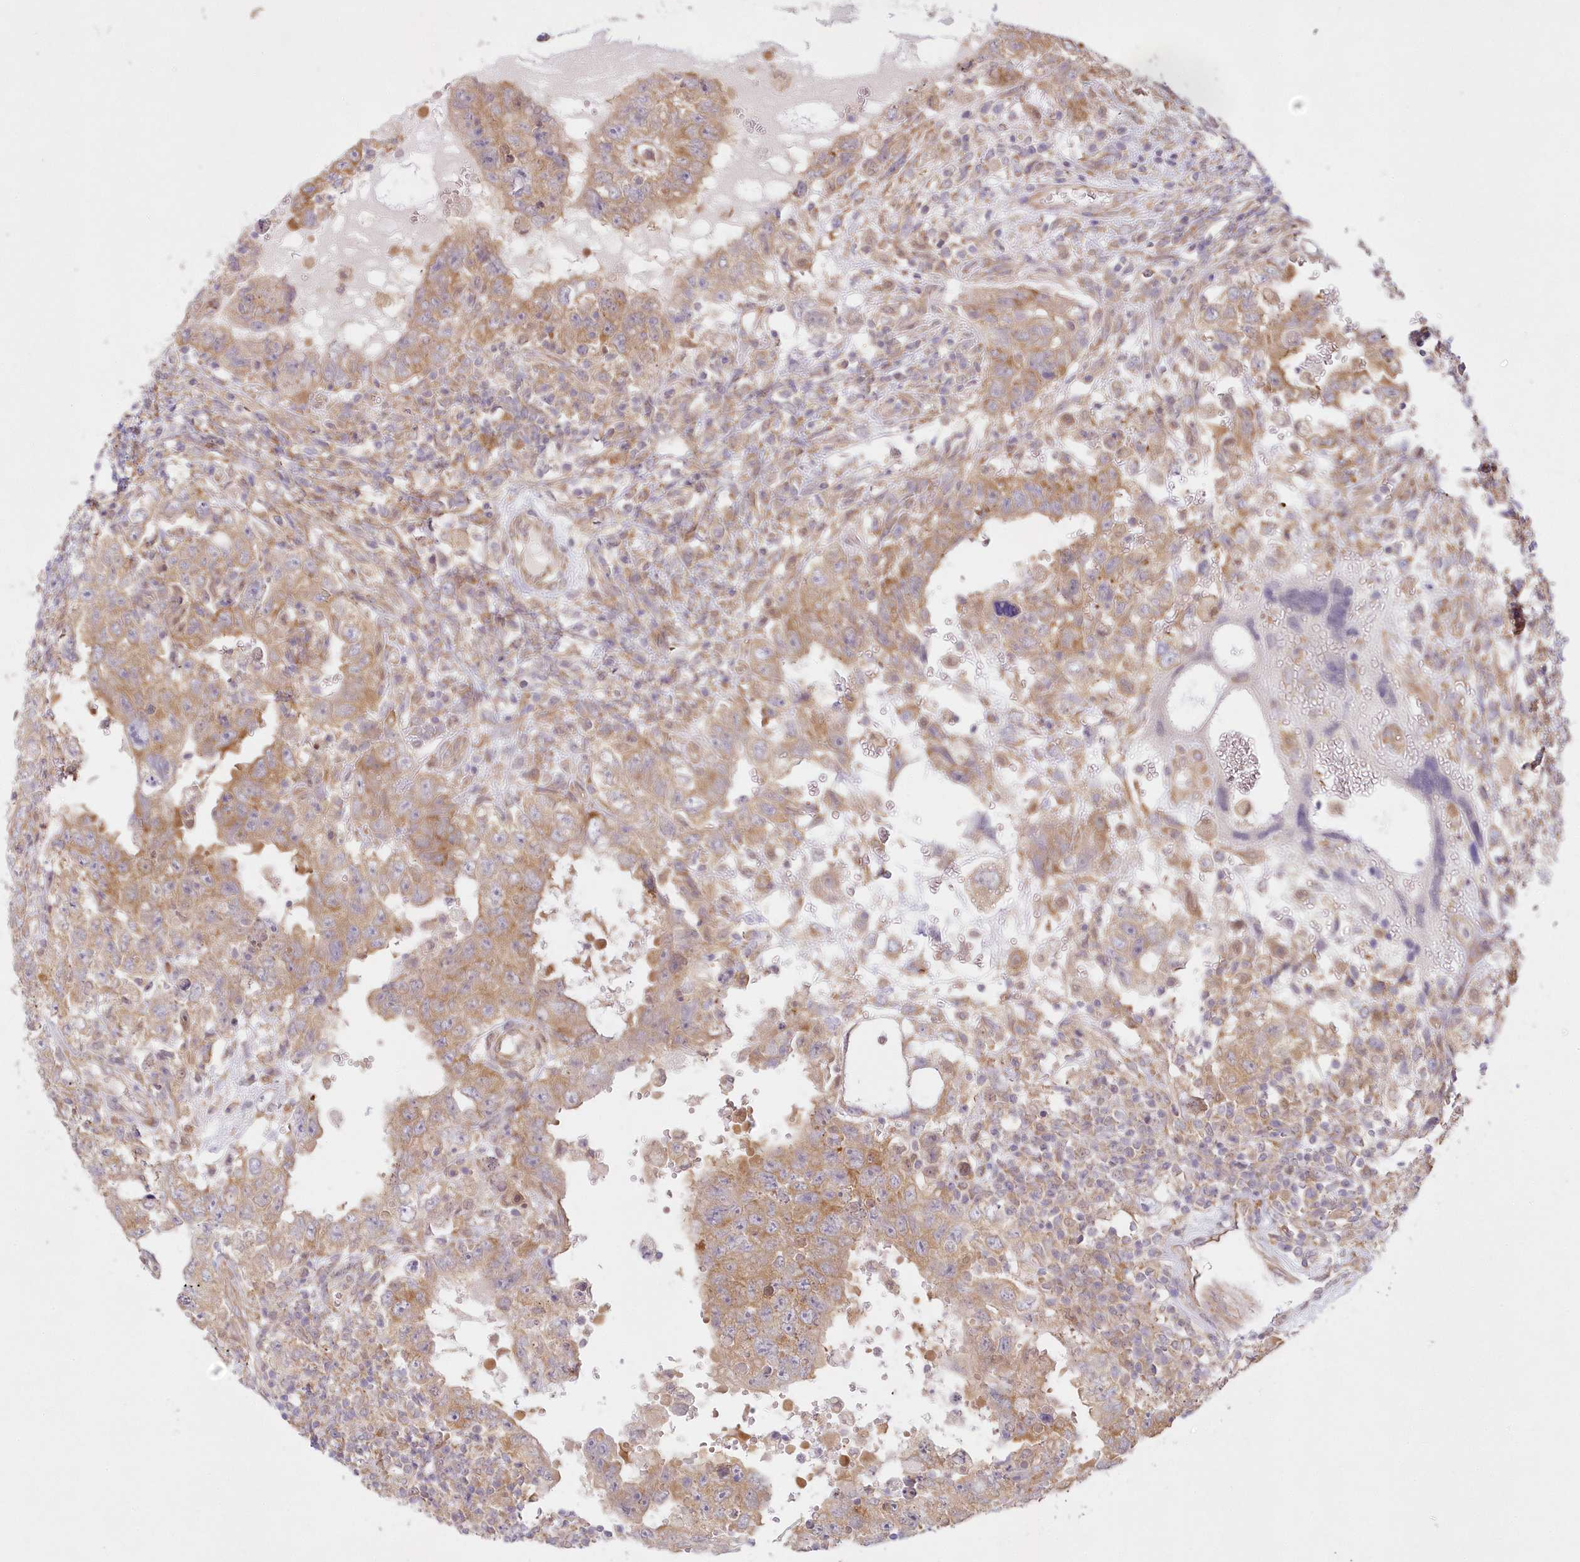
{"staining": {"intensity": "moderate", "quantity": ">75%", "location": "cytoplasmic/membranous"}, "tissue": "testis cancer", "cell_type": "Tumor cells", "image_type": "cancer", "snomed": [{"axis": "morphology", "description": "Carcinoma, Embryonal, NOS"}, {"axis": "topography", "description": "Testis"}], "caption": "This image exhibits testis cancer stained with immunohistochemistry to label a protein in brown. The cytoplasmic/membranous of tumor cells show moderate positivity for the protein. Nuclei are counter-stained blue.", "gene": "RNPEP", "patient": {"sex": "male", "age": 26}}